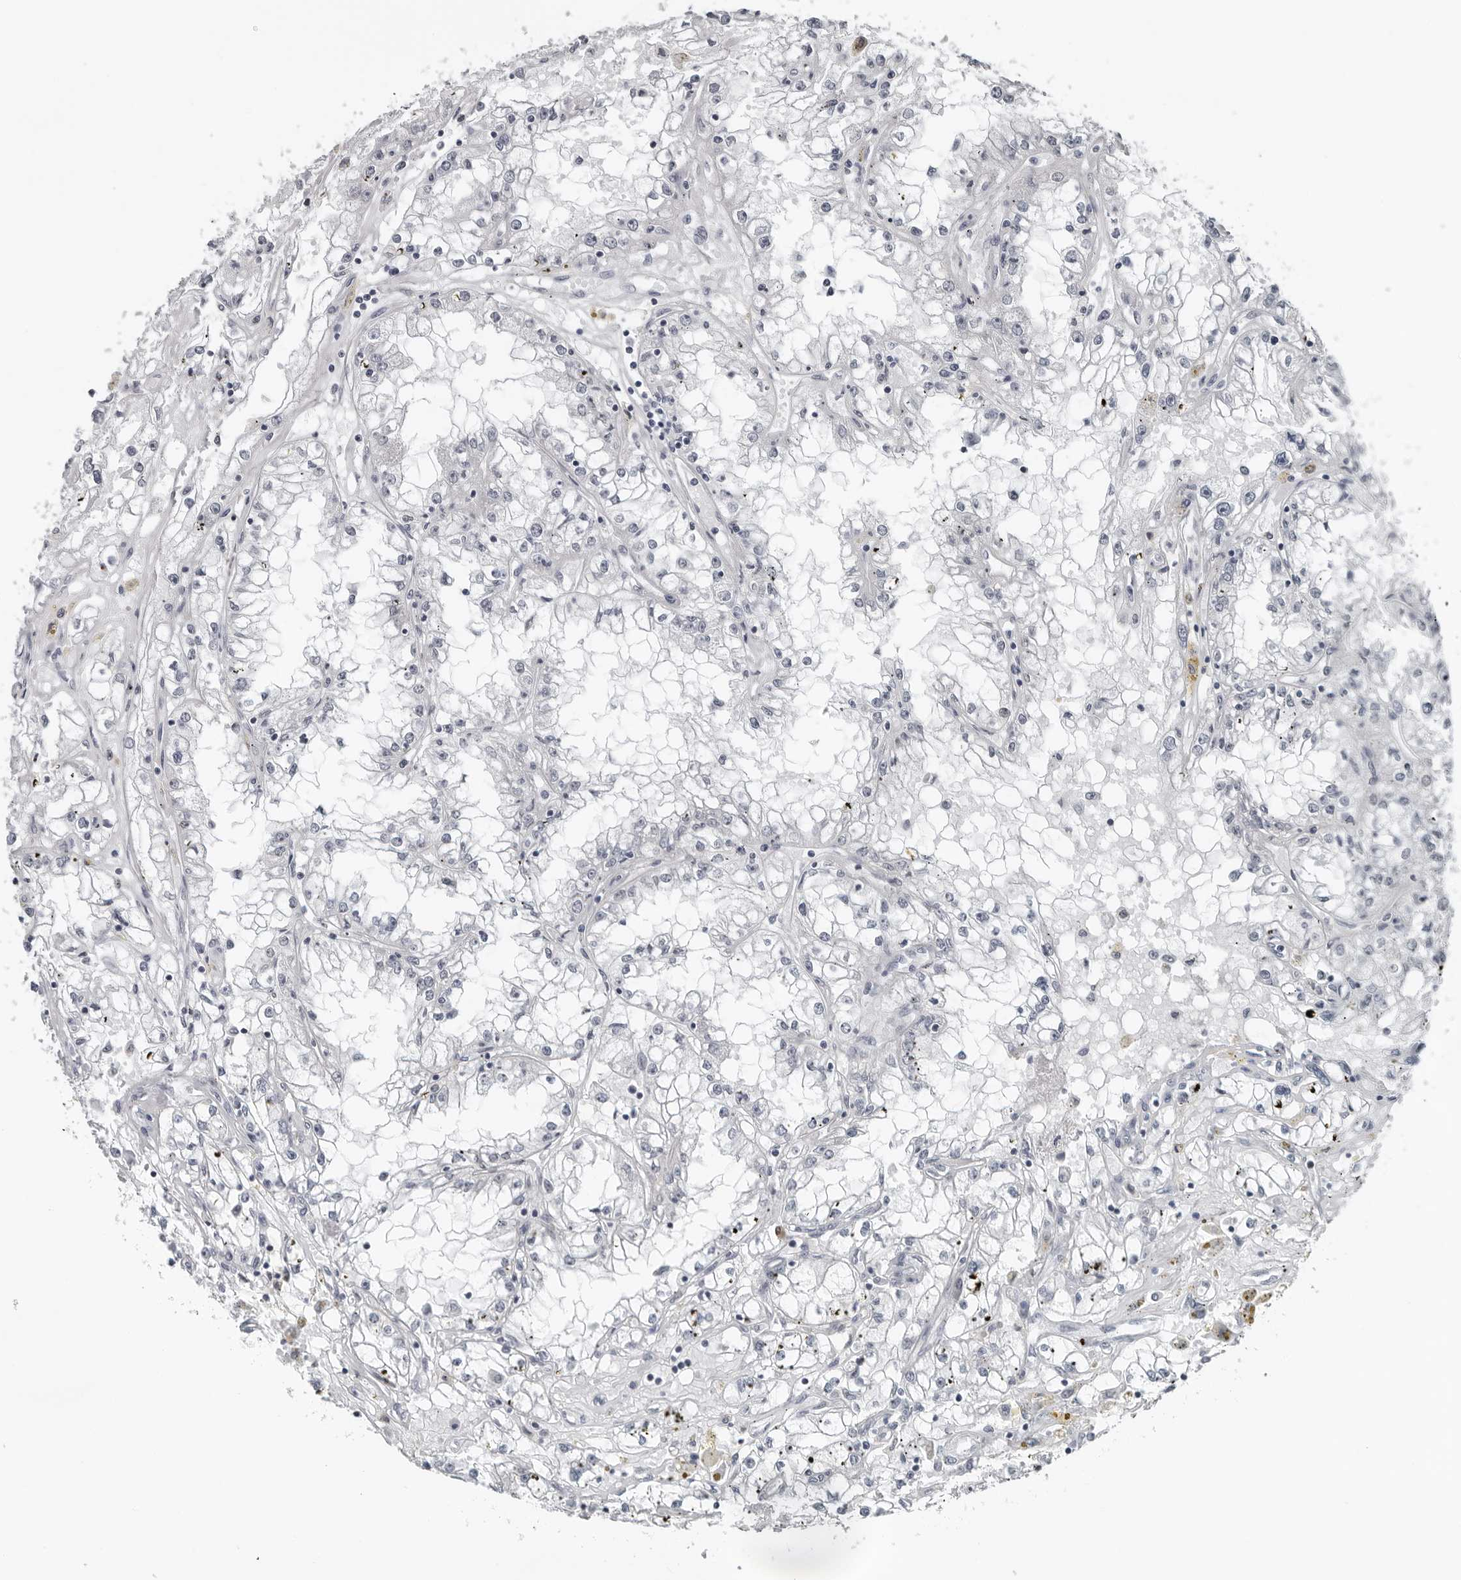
{"staining": {"intensity": "negative", "quantity": "none", "location": "none"}, "tissue": "renal cancer", "cell_type": "Tumor cells", "image_type": "cancer", "snomed": [{"axis": "morphology", "description": "Adenocarcinoma, NOS"}, {"axis": "topography", "description": "Kidney"}], "caption": "This is a image of immunohistochemistry (IHC) staining of renal adenocarcinoma, which shows no expression in tumor cells.", "gene": "PPP1R42", "patient": {"sex": "male", "age": 56}}